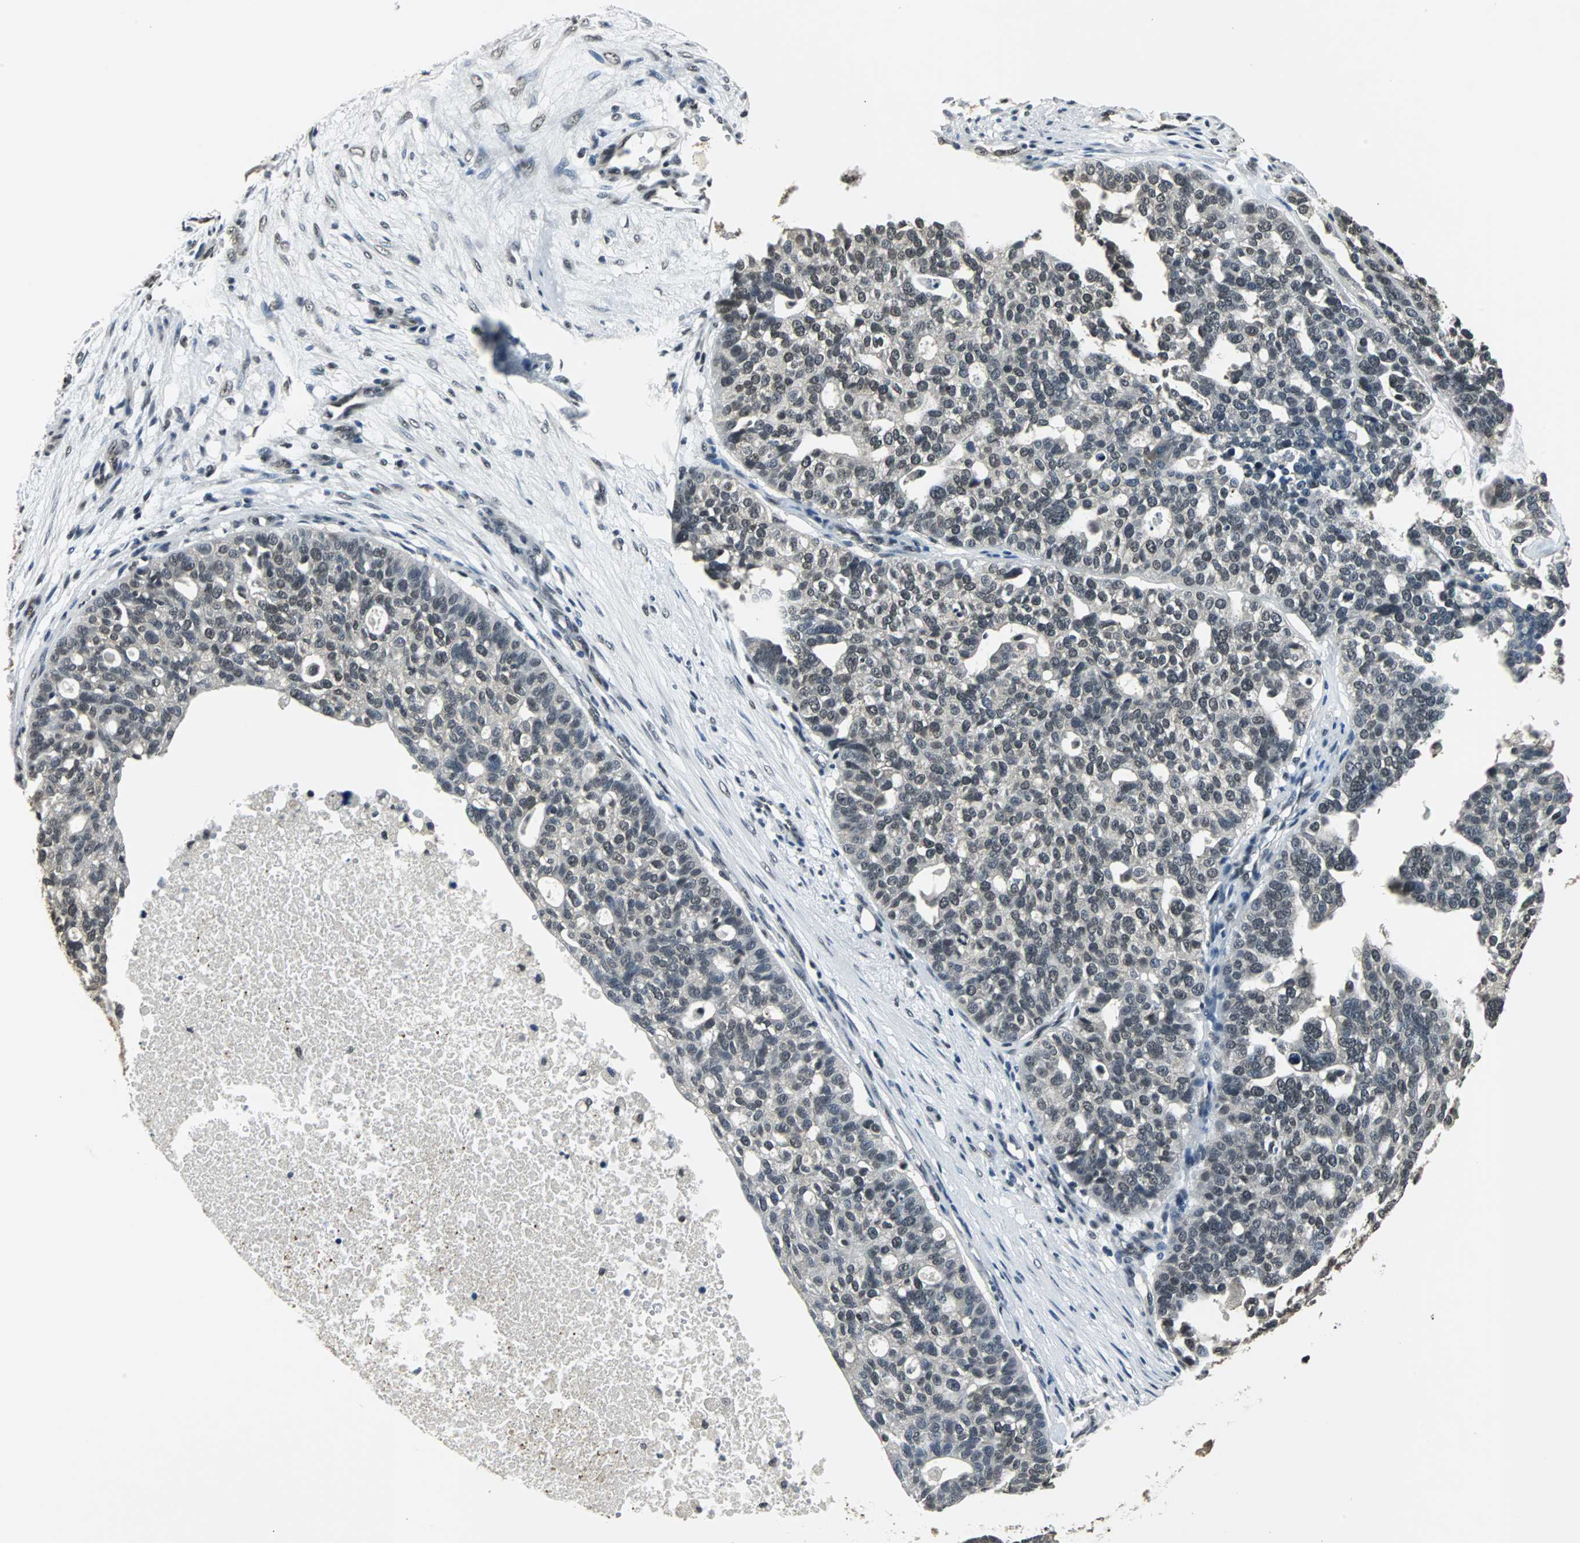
{"staining": {"intensity": "moderate", "quantity": "<25%", "location": "nuclear"}, "tissue": "ovarian cancer", "cell_type": "Tumor cells", "image_type": "cancer", "snomed": [{"axis": "morphology", "description": "Cystadenocarcinoma, serous, NOS"}, {"axis": "topography", "description": "Ovary"}], "caption": "Moderate nuclear positivity for a protein is seen in approximately <25% of tumor cells of ovarian cancer (serous cystadenocarcinoma) using immunohistochemistry.", "gene": "RBM14", "patient": {"sex": "female", "age": 59}}